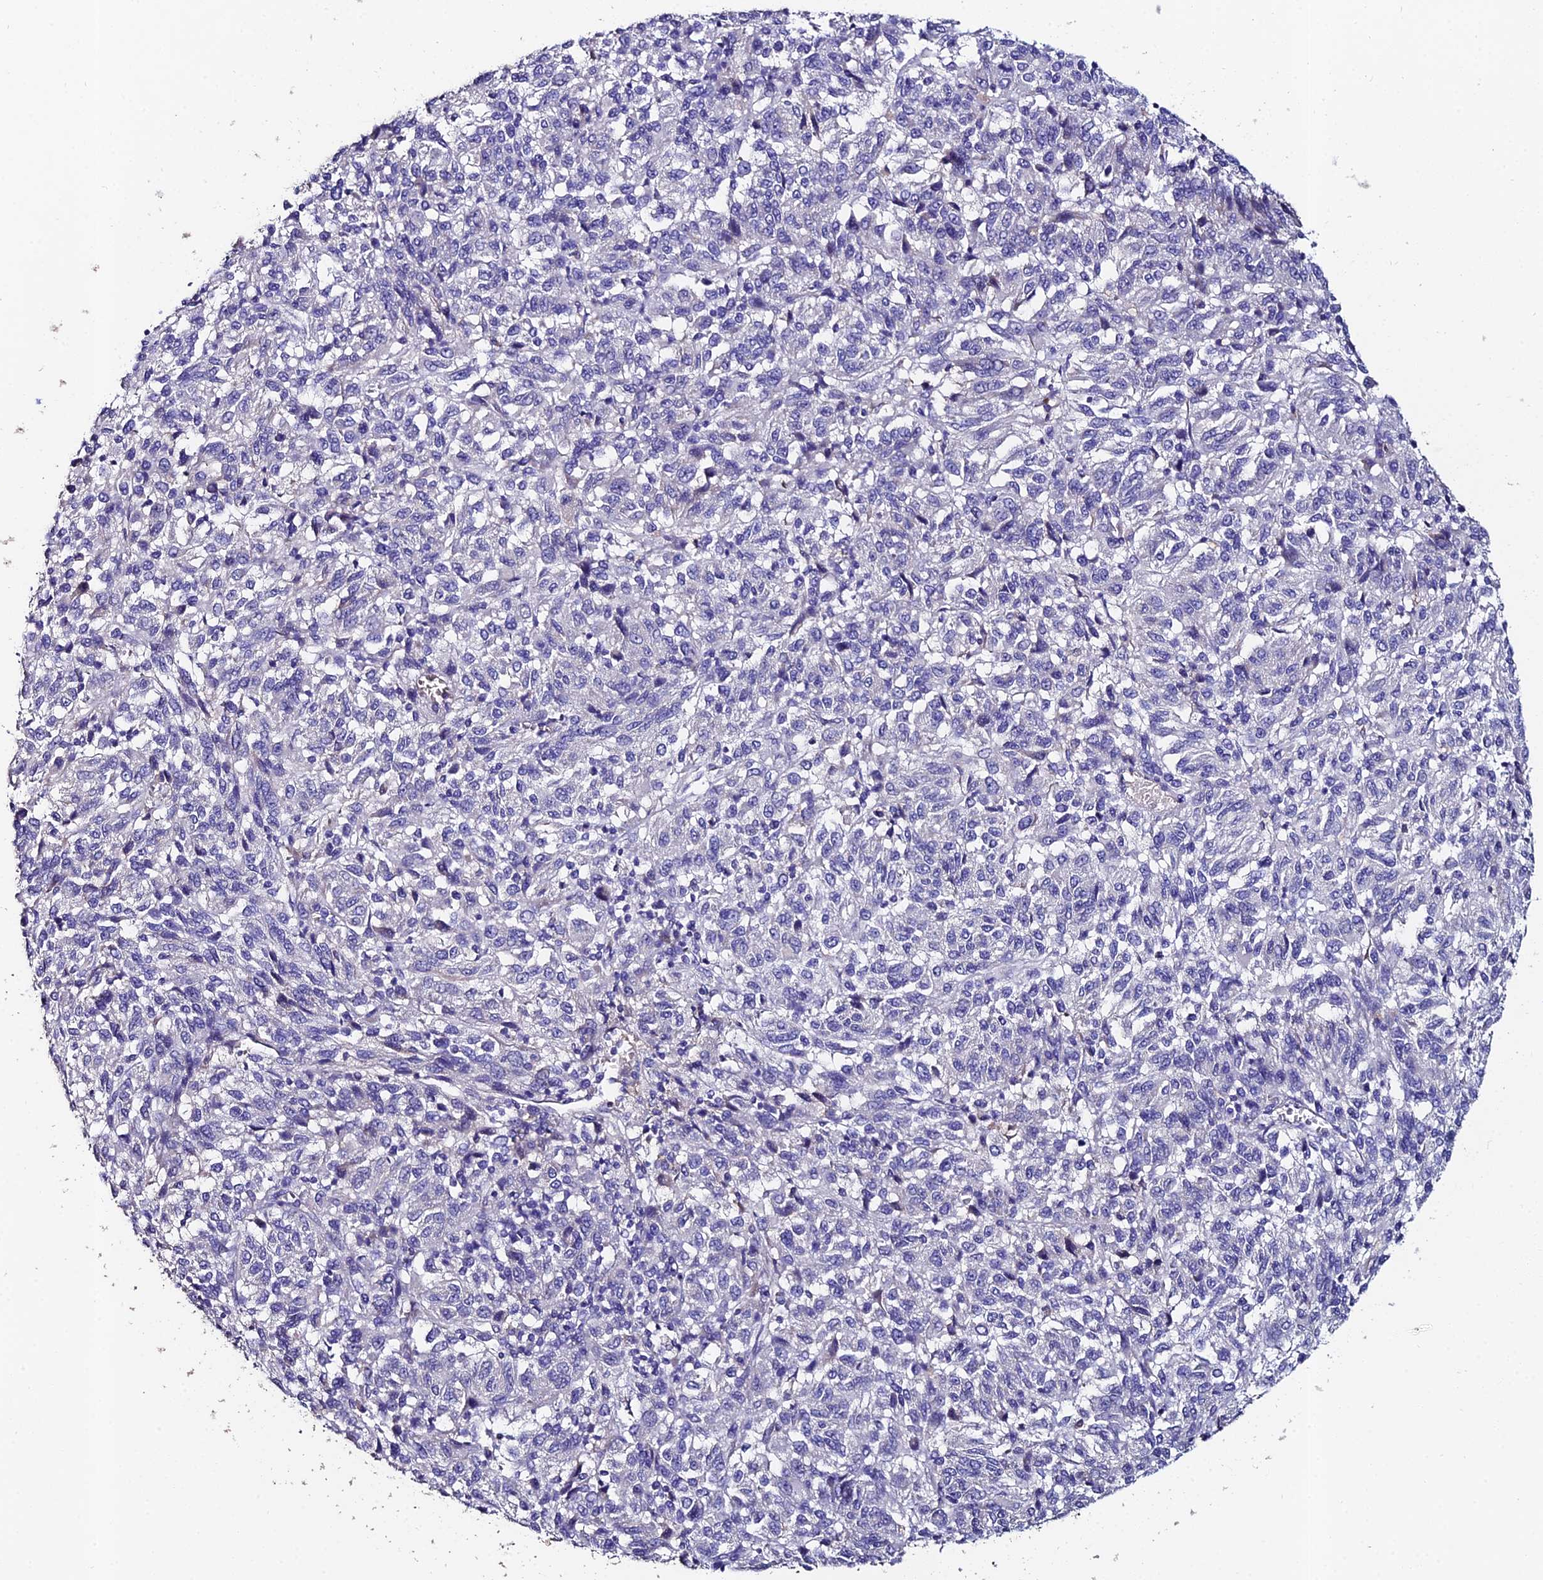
{"staining": {"intensity": "negative", "quantity": "none", "location": "none"}, "tissue": "melanoma", "cell_type": "Tumor cells", "image_type": "cancer", "snomed": [{"axis": "morphology", "description": "Malignant melanoma, Metastatic site"}, {"axis": "topography", "description": "Lung"}], "caption": "This is an IHC image of melanoma. There is no staining in tumor cells.", "gene": "ESRRG", "patient": {"sex": "male", "age": 64}}